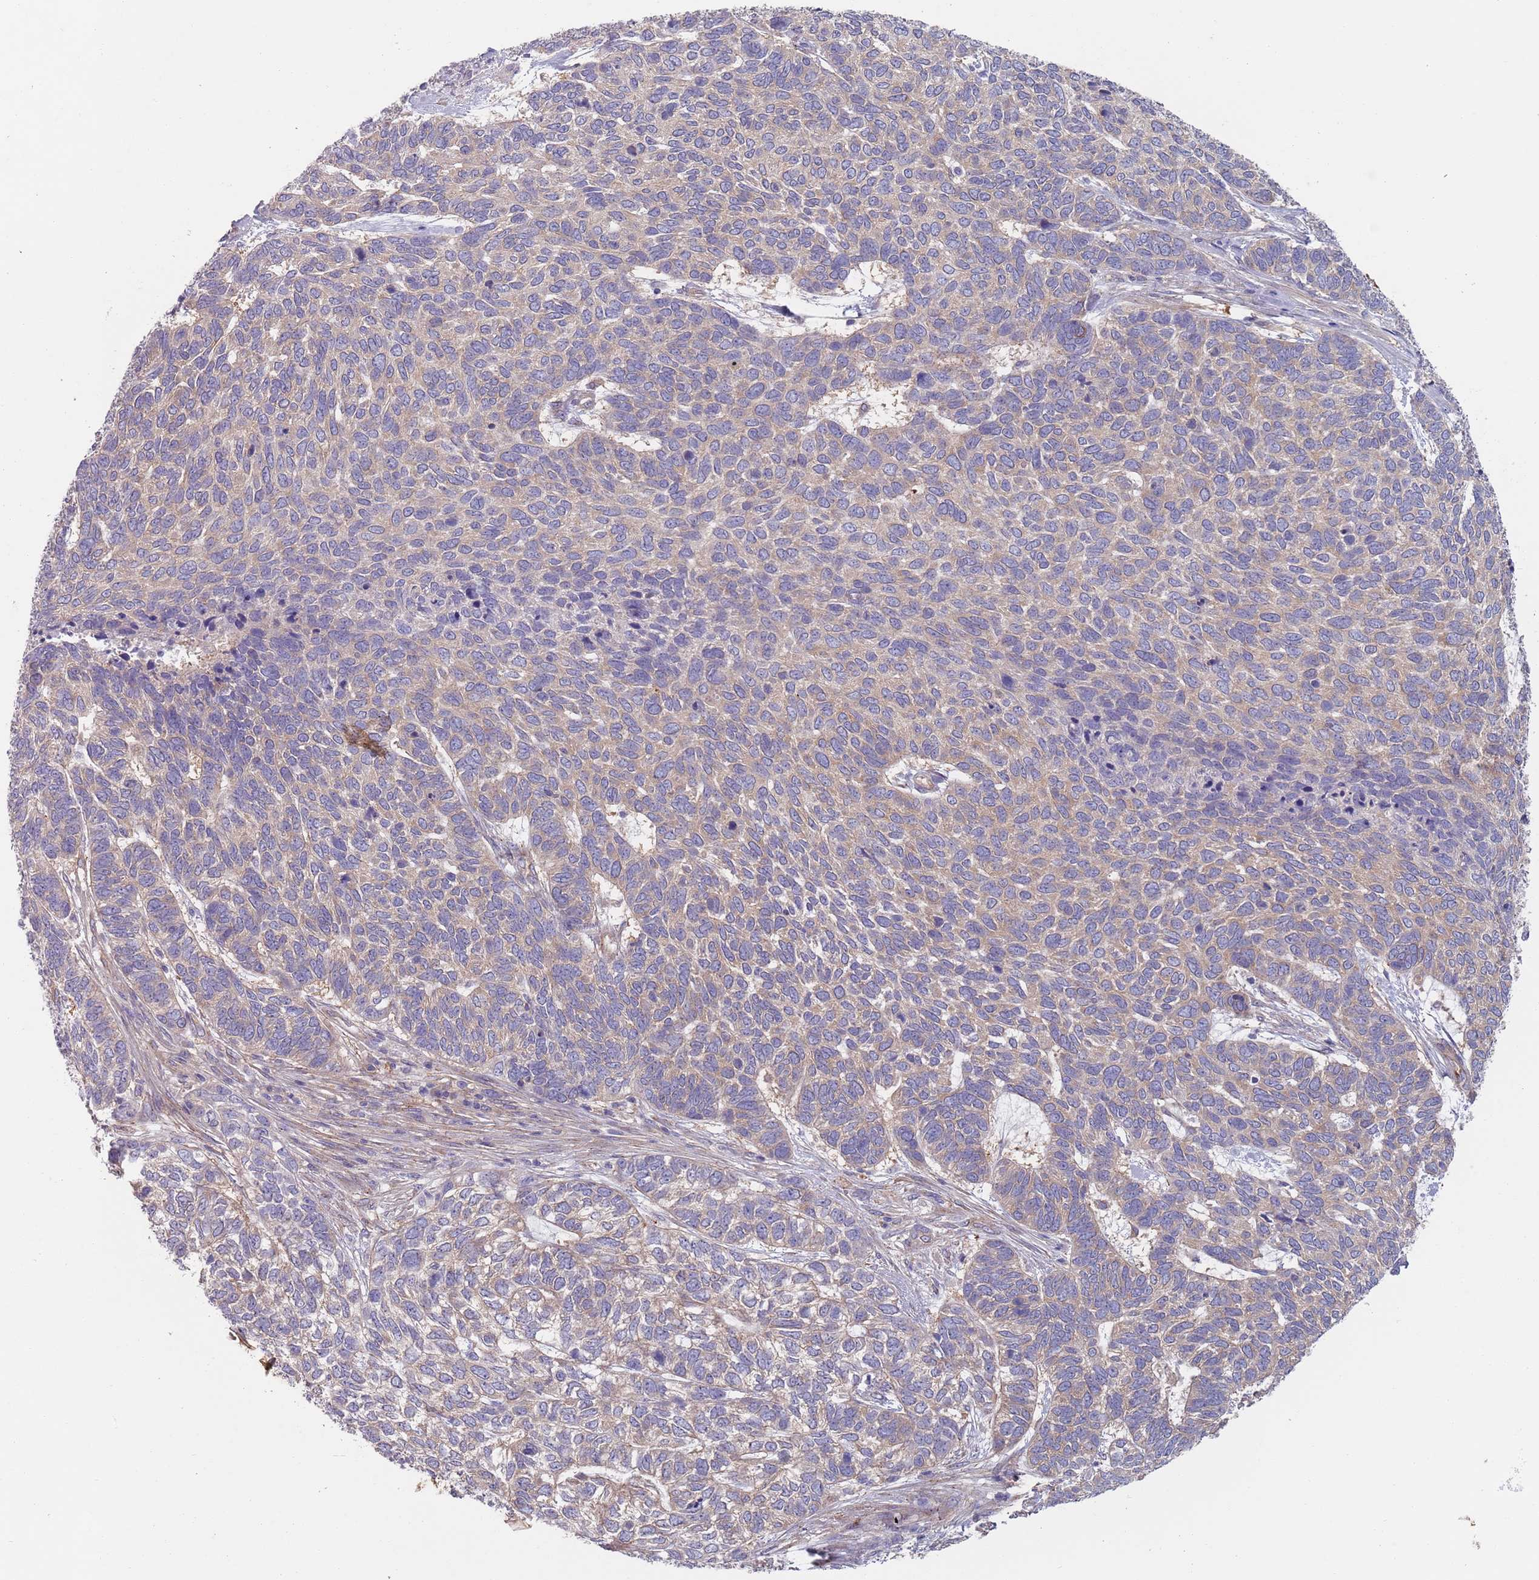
{"staining": {"intensity": "weak", "quantity": "25%-75%", "location": "cytoplasmic/membranous"}, "tissue": "skin cancer", "cell_type": "Tumor cells", "image_type": "cancer", "snomed": [{"axis": "morphology", "description": "Basal cell carcinoma"}, {"axis": "topography", "description": "Skin"}], "caption": "IHC (DAB) staining of skin basal cell carcinoma shows weak cytoplasmic/membranous protein staining in about 25%-75% of tumor cells.", "gene": "APPL2", "patient": {"sex": "female", "age": 65}}